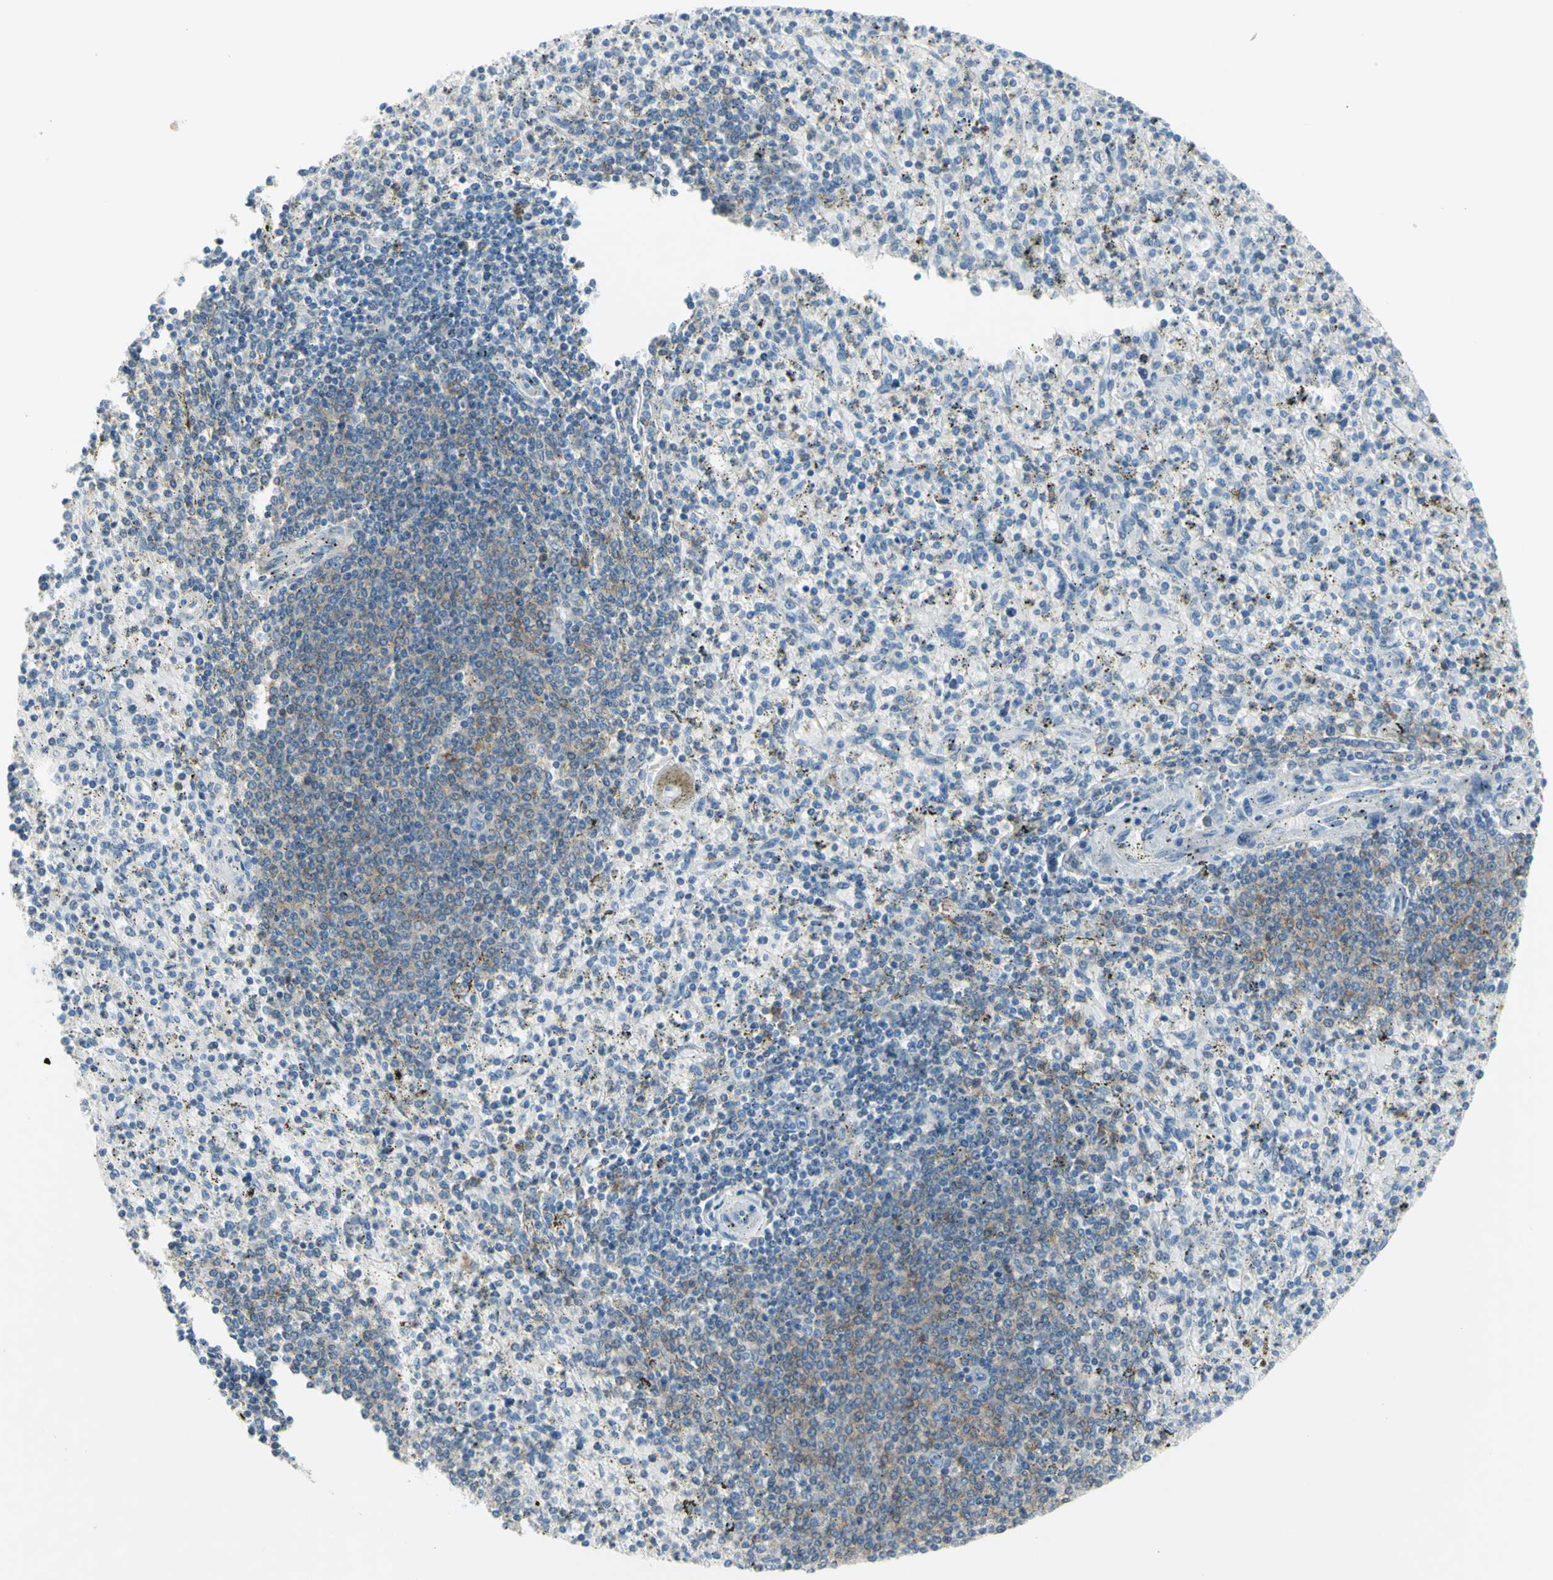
{"staining": {"intensity": "negative", "quantity": "none", "location": "none"}, "tissue": "spleen", "cell_type": "Cells in red pulp", "image_type": "normal", "snomed": [{"axis": "morphology", "description": "Normal tissue, NOS"}, {"axis": "topography", "description": "Spleen"}], "caption": "Immunohistochemical staining of benign spleen reveals no significant expression in cells in red pulp. (Brightfield microscopy of DAB (3,3'-diaminobenzidine) immunohistochemistry (IHC) at high magnification).", "gene": "MUC1", "patient": {"sex": "male", "age": 72}}